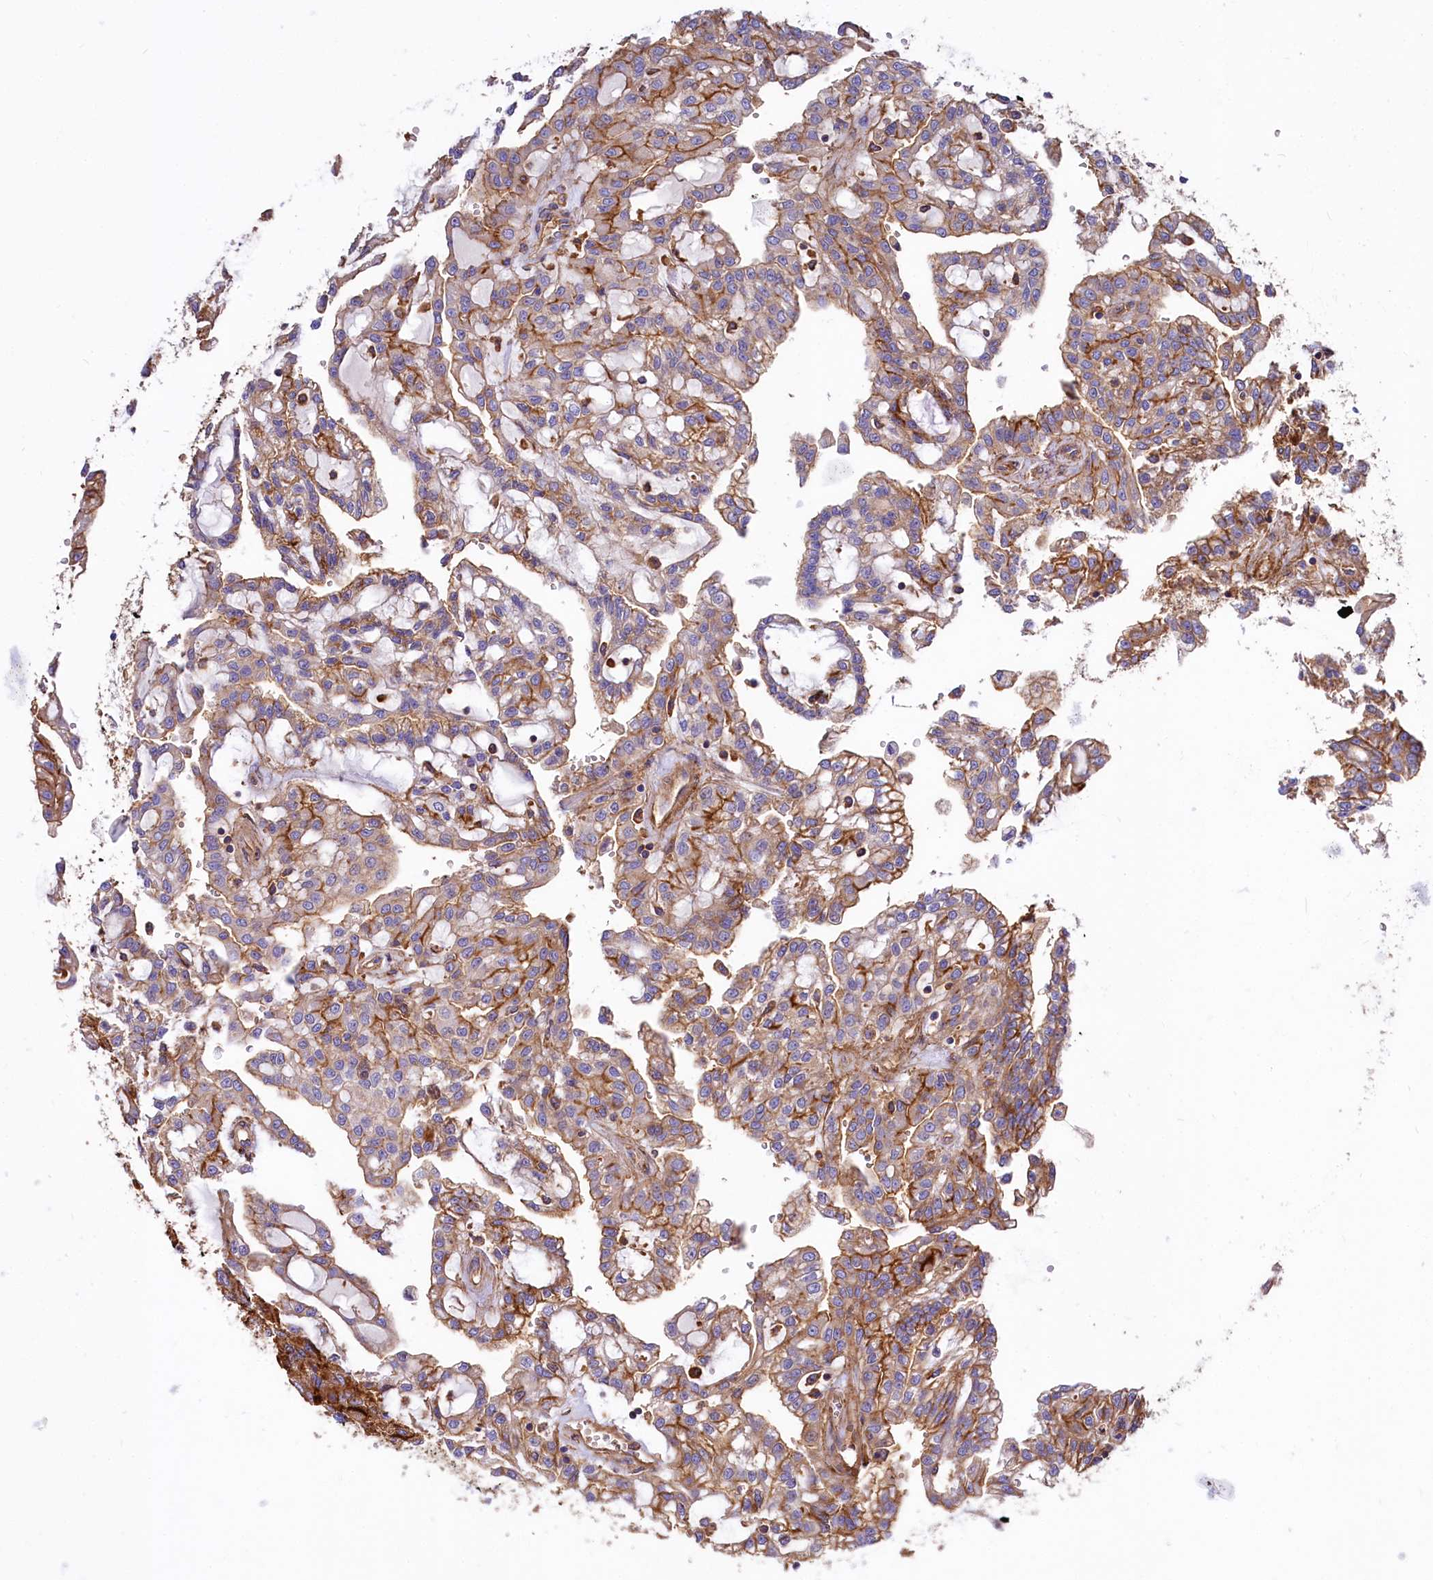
{"staining": {"intensity": "moderate", "quantity": ">75%", "location": "cytoplasmic/membranous"}, "tissue": "renal cancer", "cell_type": "Tumor cells", "image_type": "cancer", "snomed": [{"axis": "morphology", "description": "Adenocarcinoma, NOS"}, {"axis": "topography", "description": "Kidney"}], "caption": "High-power microscopy captured an immunohistochemistry (IHC) micrograph of renal adenocarcinoma, revealing moderate cytoplasmic/membranous positivity in about >75% of tumor cells.", "gene": "ANO6", "patient": {"sex": "male", "age": 63}}